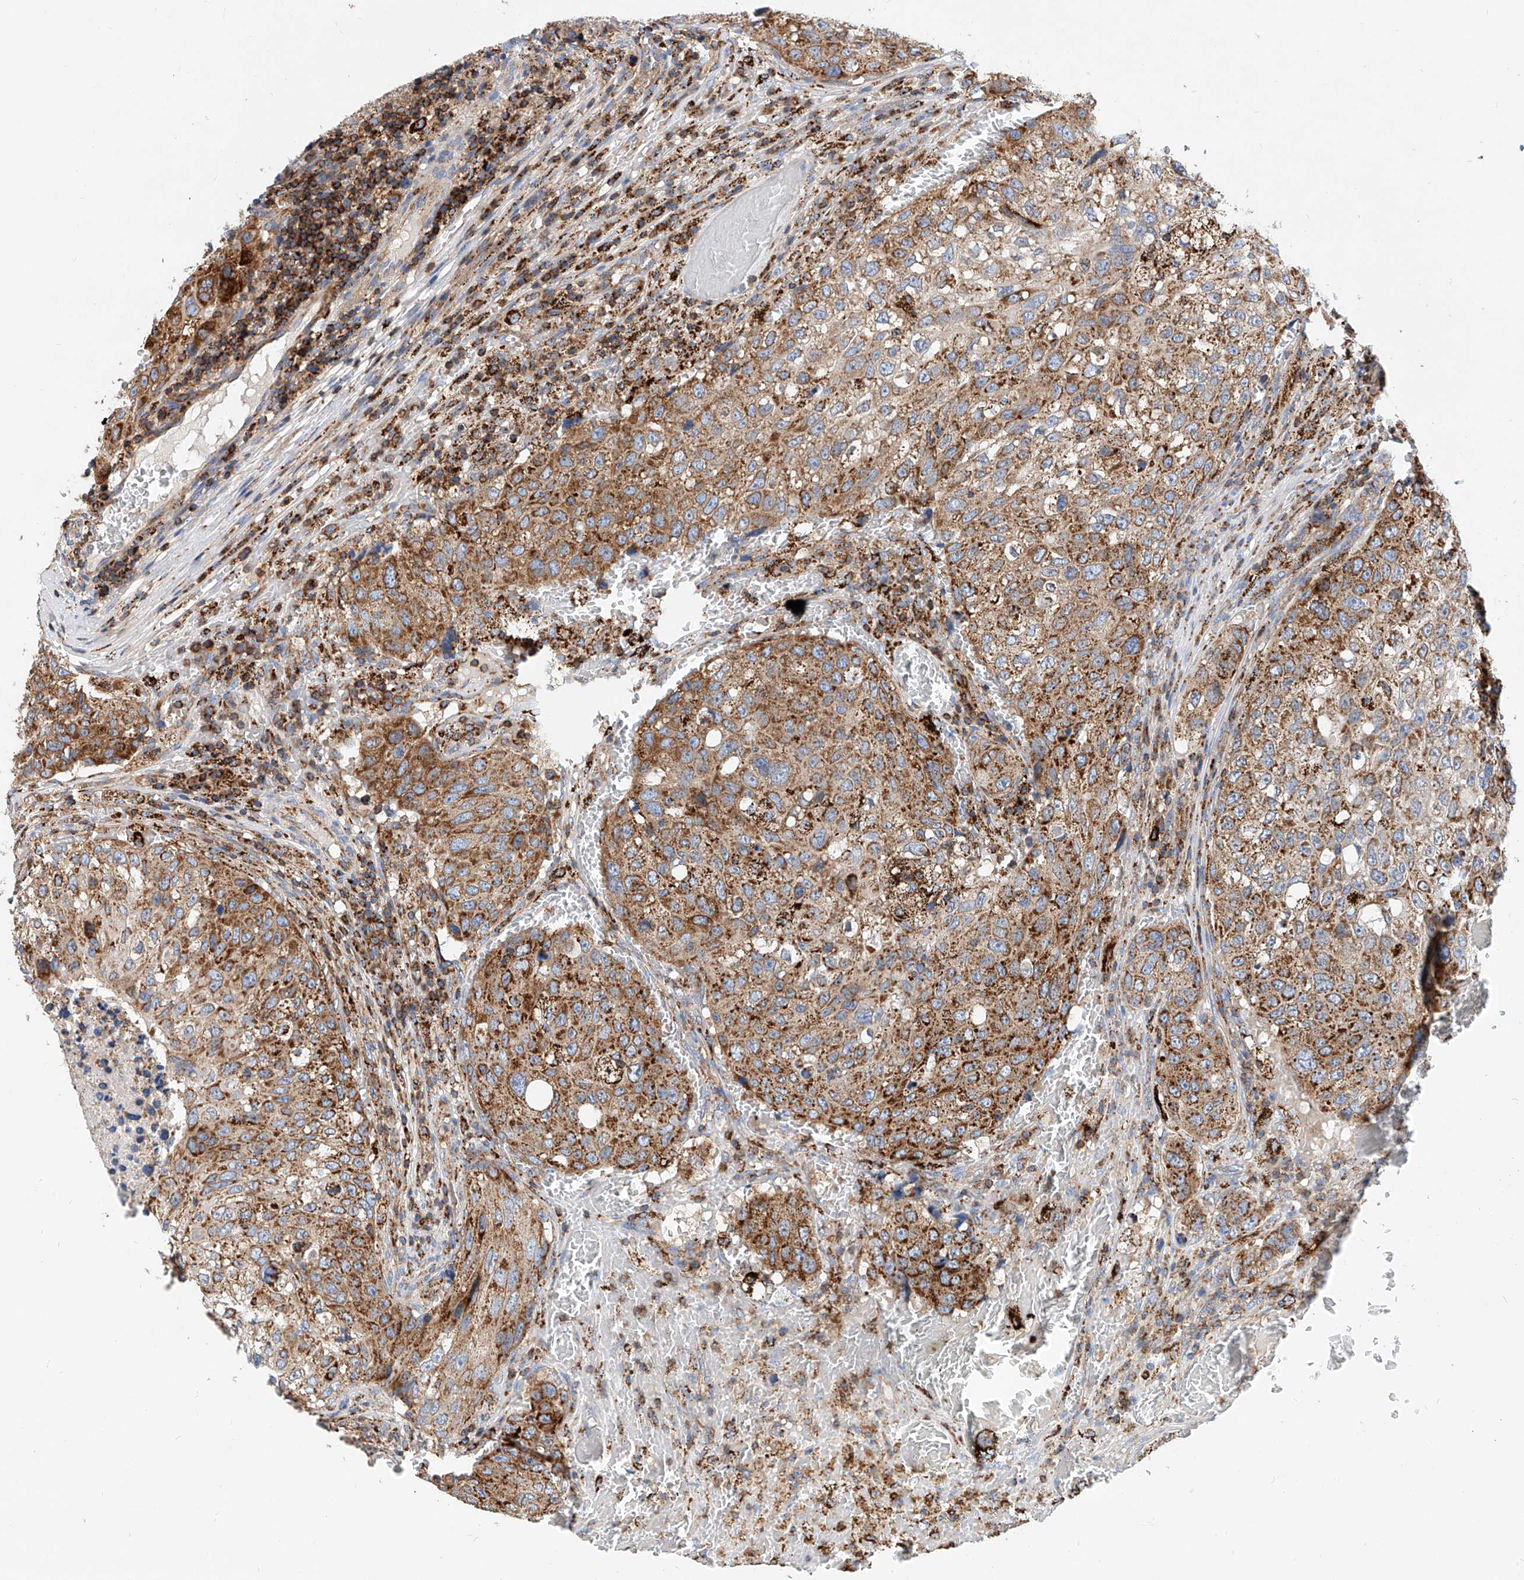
{"staining": {"intensity": "strong", "quantity": ">75%", "location": "cytoplasmic/membranous"}, "tissue": "urothelial cancer", "cell_type": "Tumor cells", "image_type": "cancer", "snomed": [{"axis": "morphology", "description": "Urothelial carcinoma, High grade"}, {"axis": "topography", "description": "Lymph node"}, {"axis": "topography", "description": "Urinary bladder"}], "caption": "Immunohistochemical staining of urothelial cancer displays high levels of strong cytoplasmic/membranous protein positivity in approximately >75% of tumor cells. (DAB IHC, brown staining for protein, blue staining for nuclei).", "gene": "CPNE5", "patient": {"sex": "male", "age": 51}}